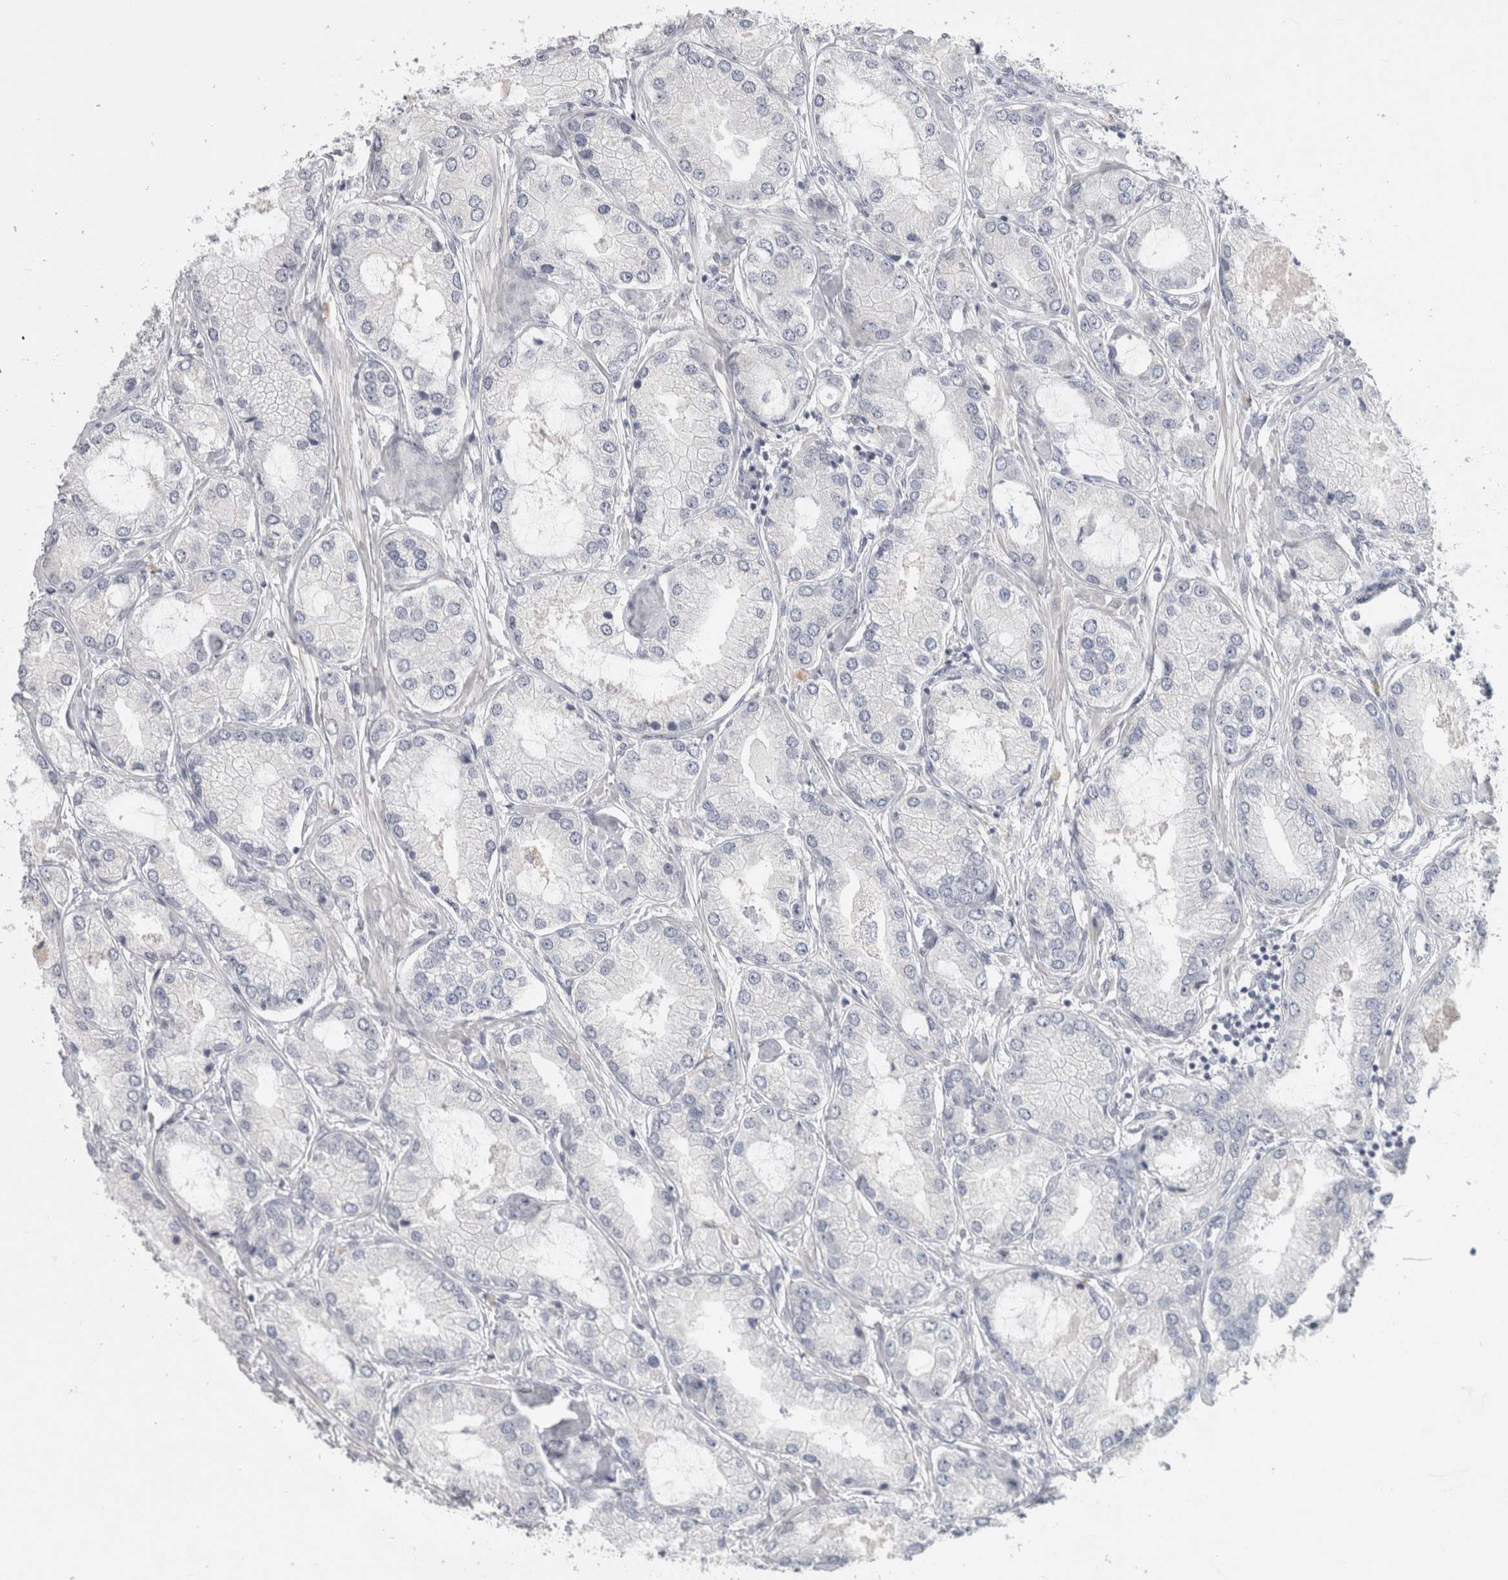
{"staining": {"intensity": "negative", "quantity": "none", "location": "none"}, "tissue": "prostate cancer", "cell_type": "Tumor cells", "image_type": "cancer", "snomed": [{"axis": "morphology", "description": "Adenocarcinoma, Low grade"}, {"axis": "topography", "description": "Prostate"}], "caption": "Immunohistochemical staining of prostate cancer (low-grade adenocarcinoma) demonstrates no significant expression in tumor cells.", "gene": "FMR1NB", "patient": {"sex": "male", "age": 62}}